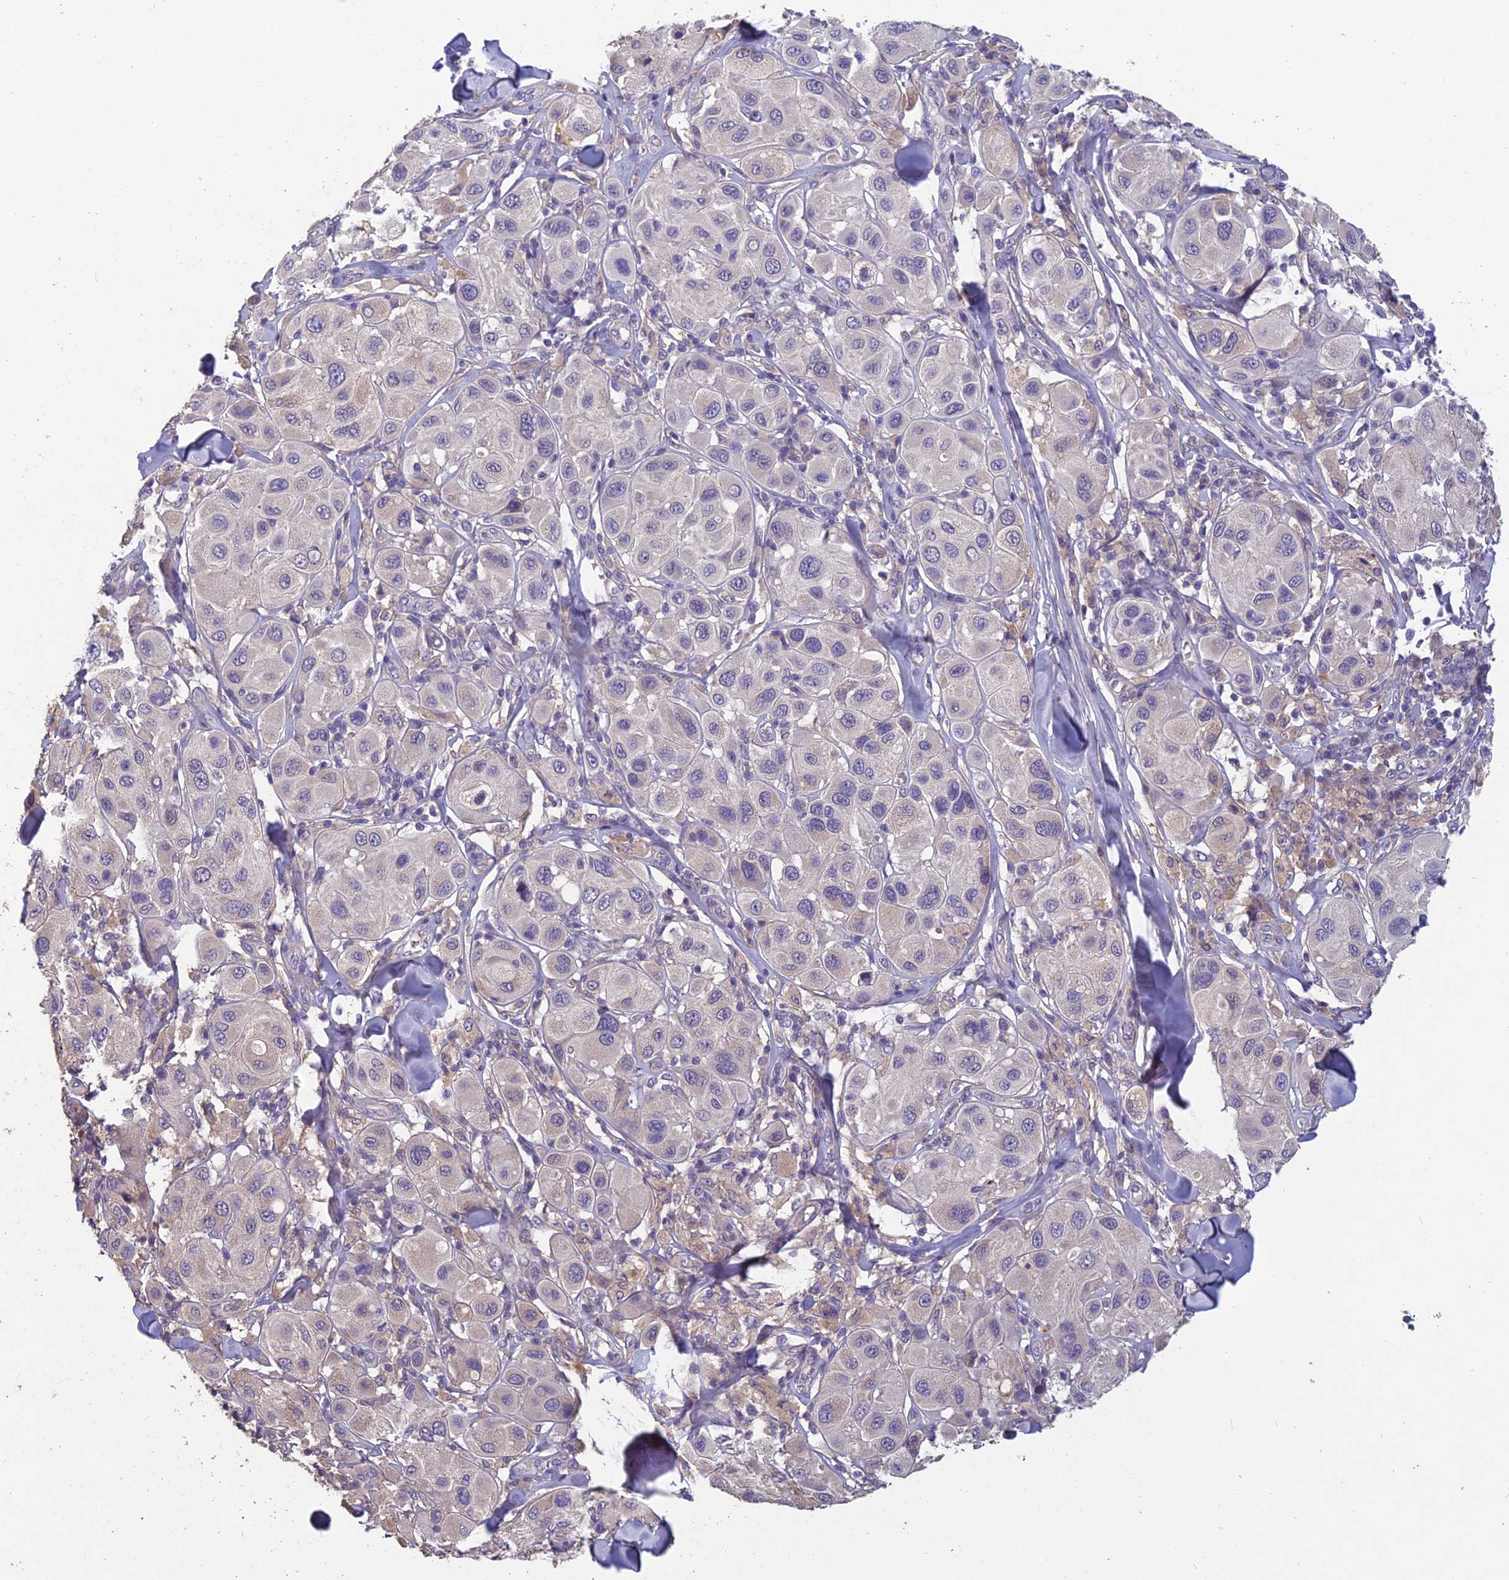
{"staining": {"intensity": "negative", "quantity": "none", "location": "none"}, "tissue": "melanoma", "cell_type": "Tumor cells", "image_type": "cancer", "snomed": [{"axis": "morphology", "description": "Malignant melanoma, Metastatic site"}, {"axis": "topography", "description": "Skin"}], "caption": "IHC photomicrograph of neoplastic tissue: human malignant melanoma (metastatic site) stained with DAB (3,3'-diaminobenzidine) exhibits no significant protein positivity in tumor cells.", "gene": "CEACAM16", "patient": {"sex": "male", "age": 41}}